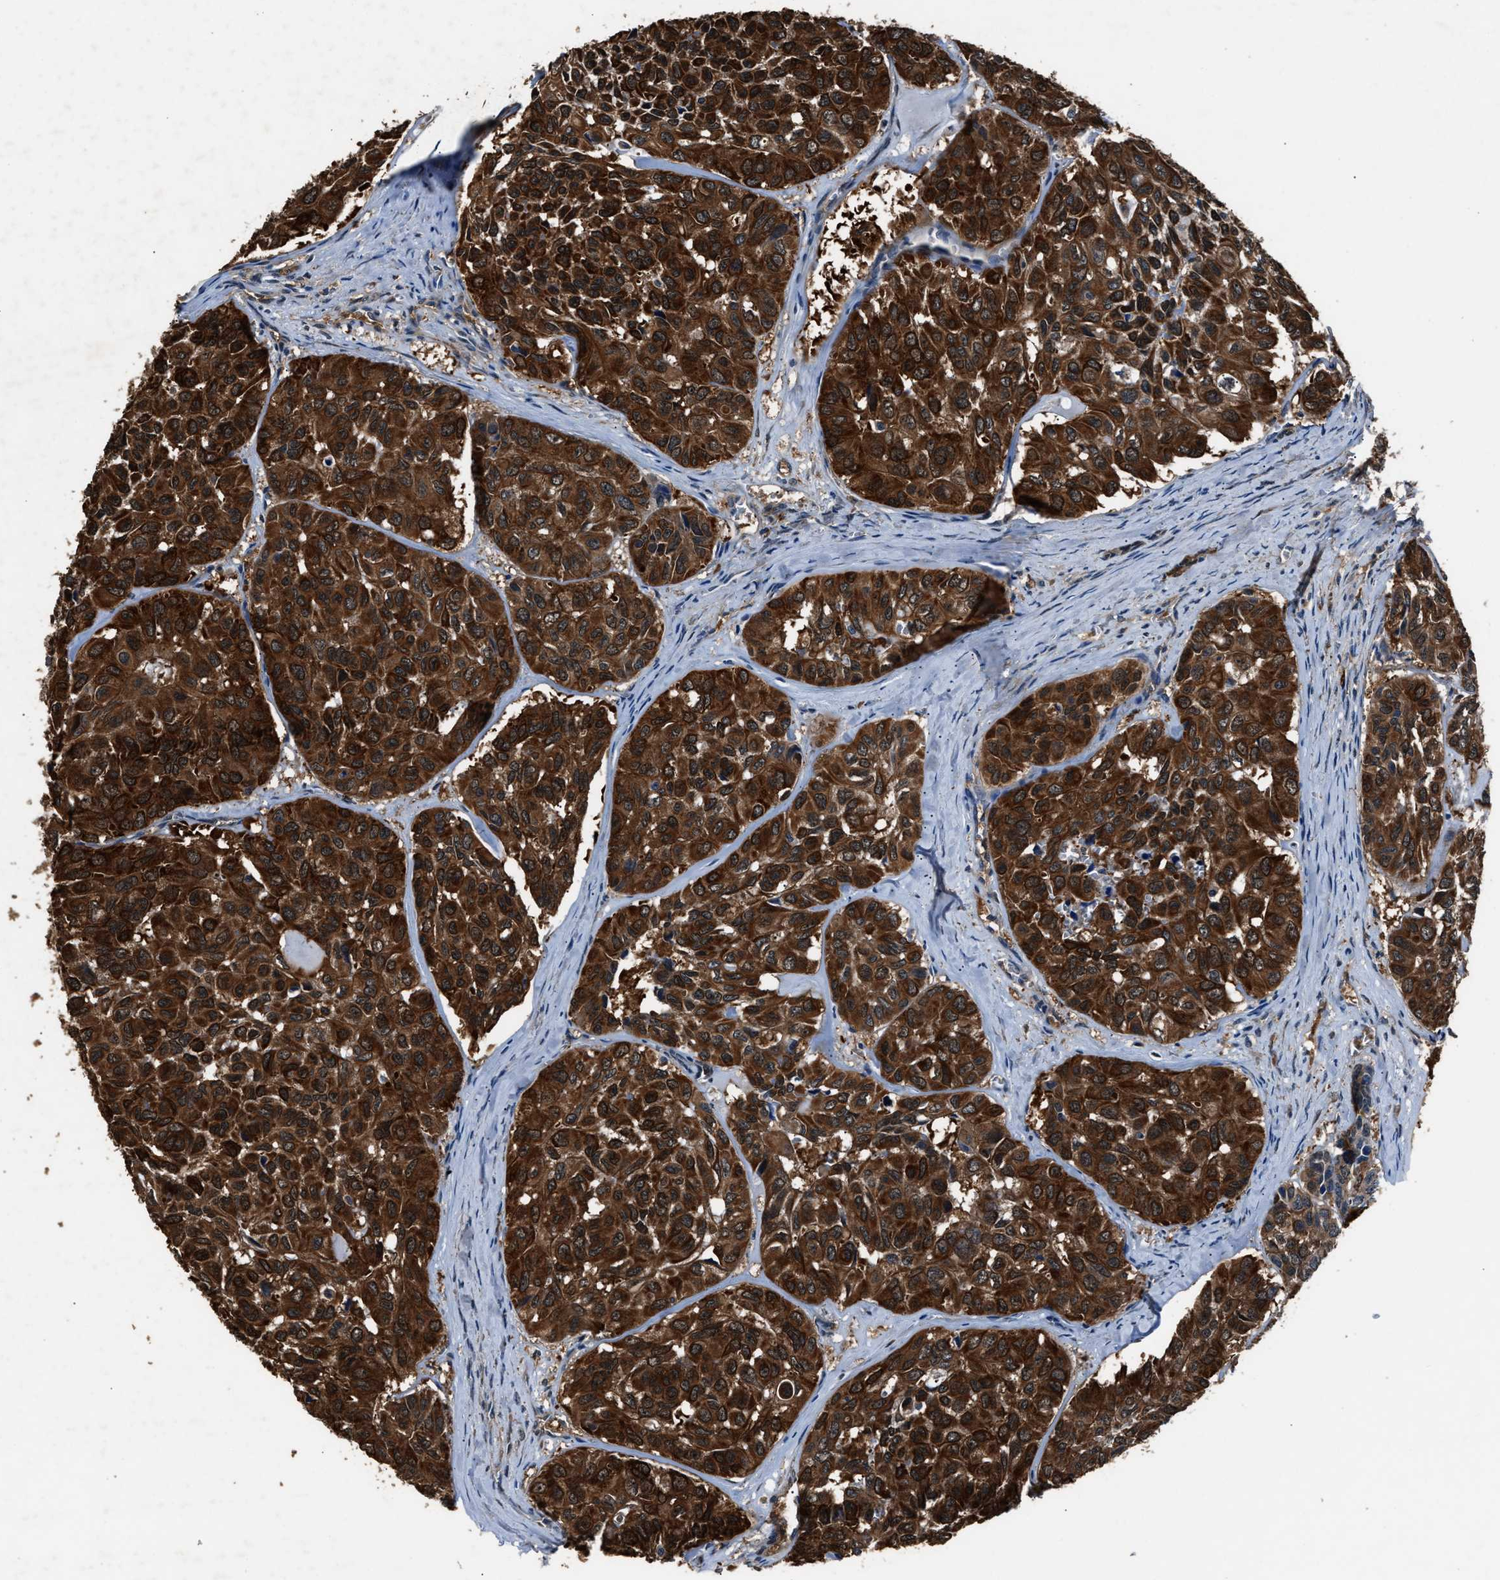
{"staining": {"intensity": "strong", "quantity": ">75%", "location": "cytoplasmic/membranous"}, "tissue": "head and neck cancer", "cell_type": "Tumor cells", "image_type": "cancer", "snomed": [{"axis": "morphology", "description": "Adenocarcinoma, NOS"}, {"axis": "topography", "description": "Salivary gland, NOS"}, {"axis": "topography", "description": "Head-Neck"}], "caption": "Head and neck cancer was stained to show a protein in brown. There is high levels of strong cytoplasmic/membranous expression in approximately >75% of tumor cells.", "gene": "GSTP1", "patient": {"sex": "female", "age": 76}}